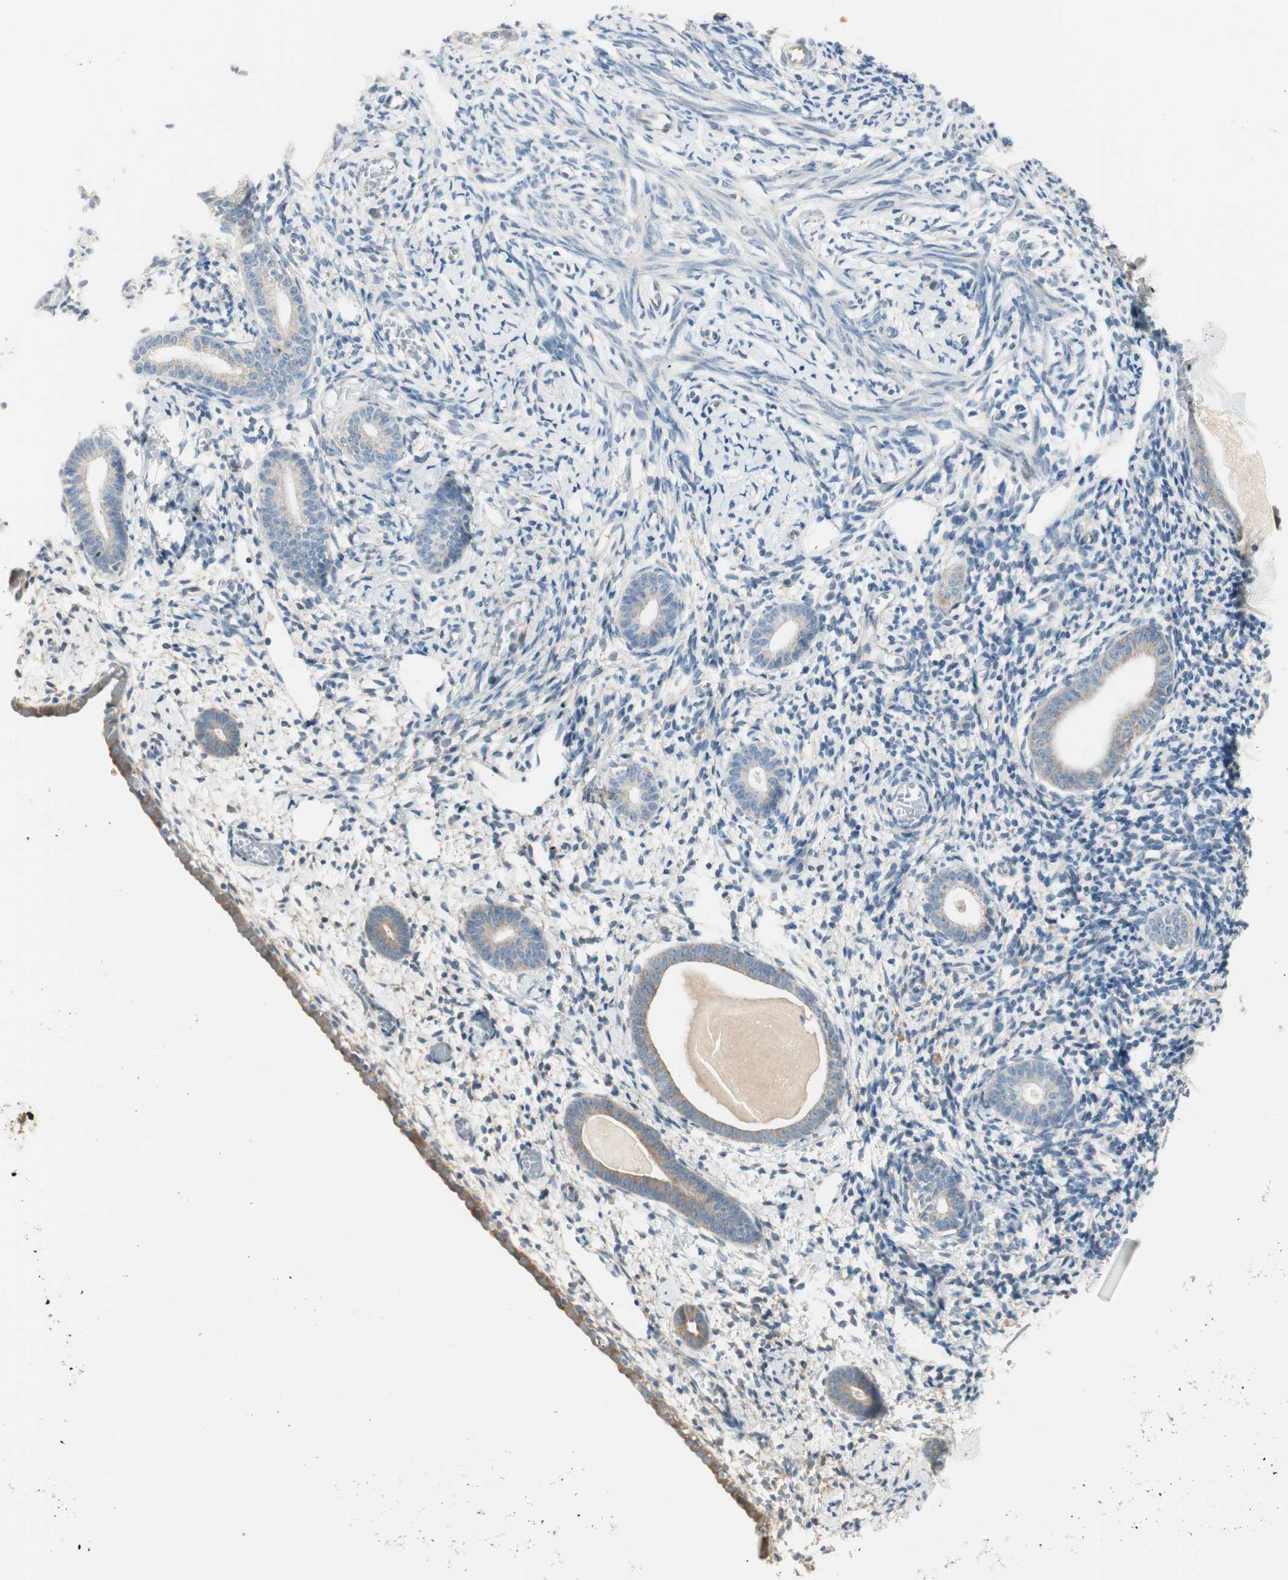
{"staining": {"intensity": "moderate", "quantity": "25%-75%", "location": "cytoplasmic/membranous"}, "tissue": "endometrium", "cell_type": "Cells in endometrial stroma", "image_type": "normal", "snomed": [{"axis": "morphology", "description": "Normal tissue, NOS"}, {"axis": "topography", "description": "Endometrium"}], "caption": "IHC (DAB) staining of unremarkable human endometrium demonstrates moderate cytoplasmic/membranous protein expression in approximately 25%-75% of cells in endometrial stroma.", "gene": "STON1", "patient": {"sex": "female", "age": 71}}